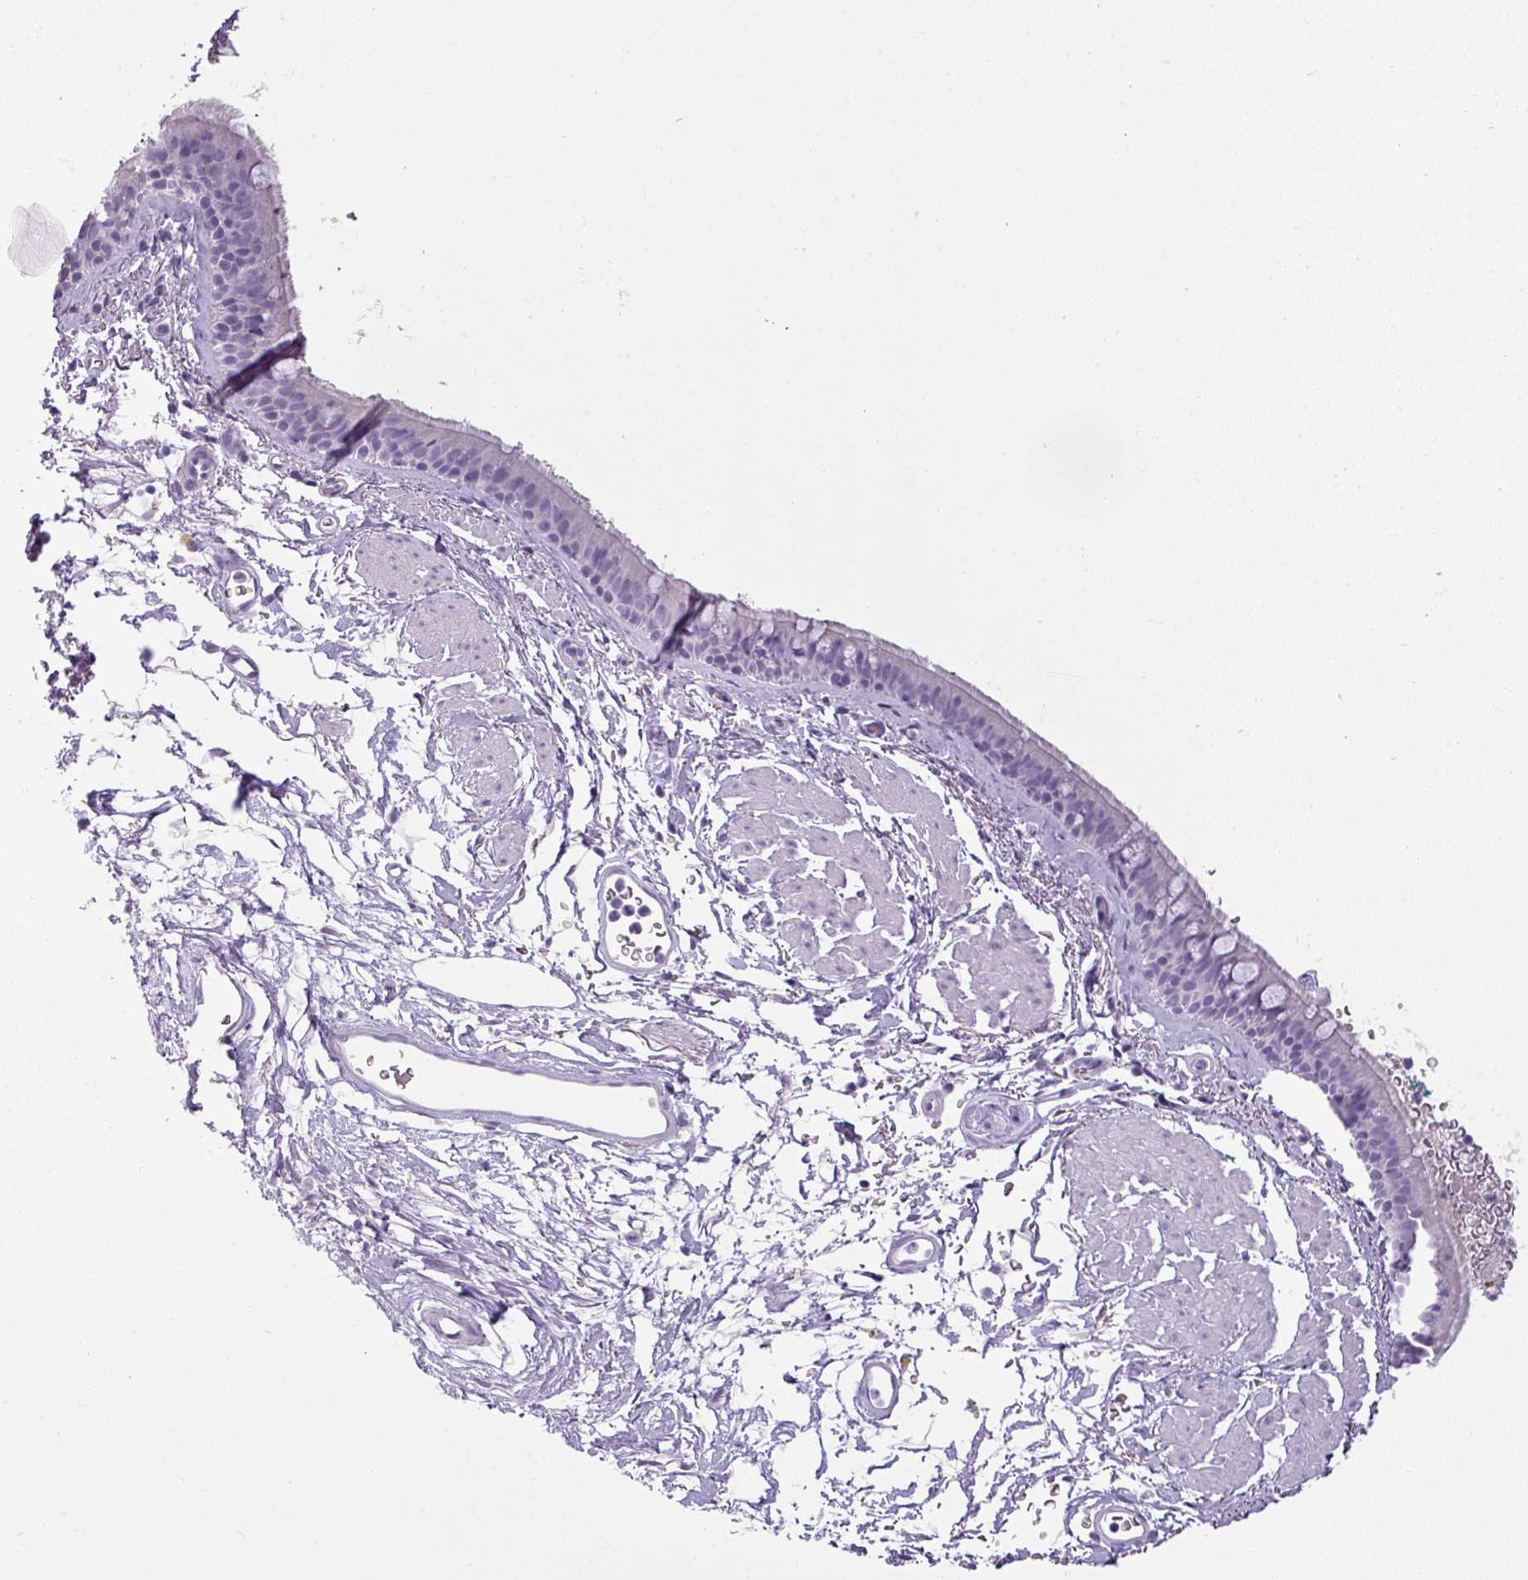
{"staining": {"intensity": "negative", "quantity": "none", "location": "none"}, "tissue": "bronchus", "cell_type": "Respiratory epithelial cells", "image_type": "normal", "snomed": [{"axis": "morphology", "description": "Normal tissue, NOS"}, {"axis": "topography", "description": "Lymph node"}, {"axis": "topography", "description": "Cartilage tissue"}, {"axis": "topography", "description": "Bronchus"}], "caption": "Human bronchus stained for a protein using immunohistochemistry demonstrates no positivity in respiratory epithelial cells.", "gene": "CDH16", "patient": {"sex": "female", "age": 70}}